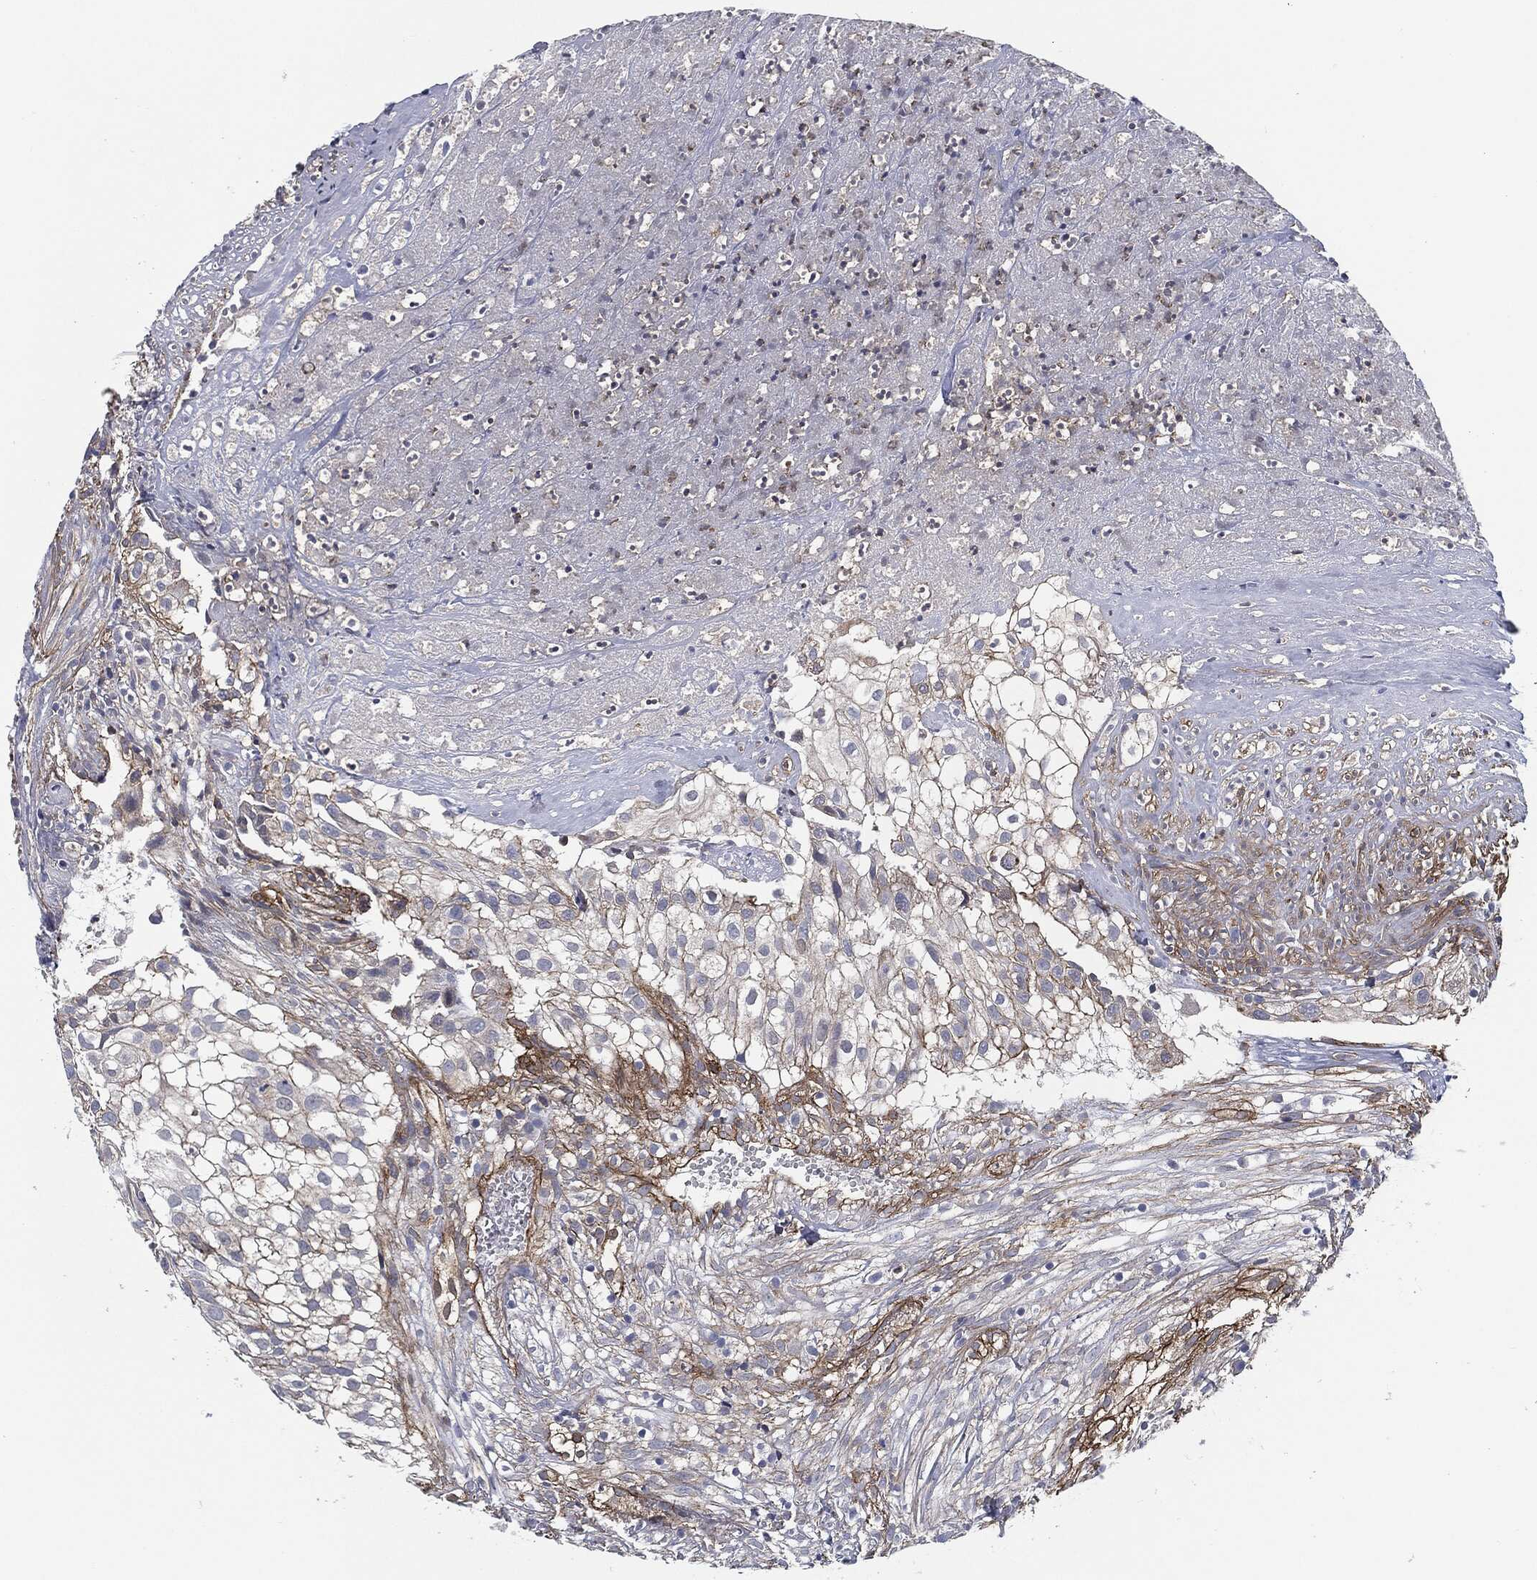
{"staining": {"intensity": "strong", "quantity": "<25%", "location": "cytoplasmic/membranous"}, "tissue": "urothelial cancer", "cell_type": "Tumor cells", "image_type": "cancer", "snomed": [{"axis": "morphology", "description": "Urothelial carcinoma, High grade"}, {"axis": "topography", "description": "Urinary bladder"}], "caption": "Strong cytoplasmic/membranous expression for a protein is seen in approximately <25% of tumor cells of urothelial cancer using immunohistochemistry.", "gene": "SVIL", "patient": {"sex": "female", "age": 79}}